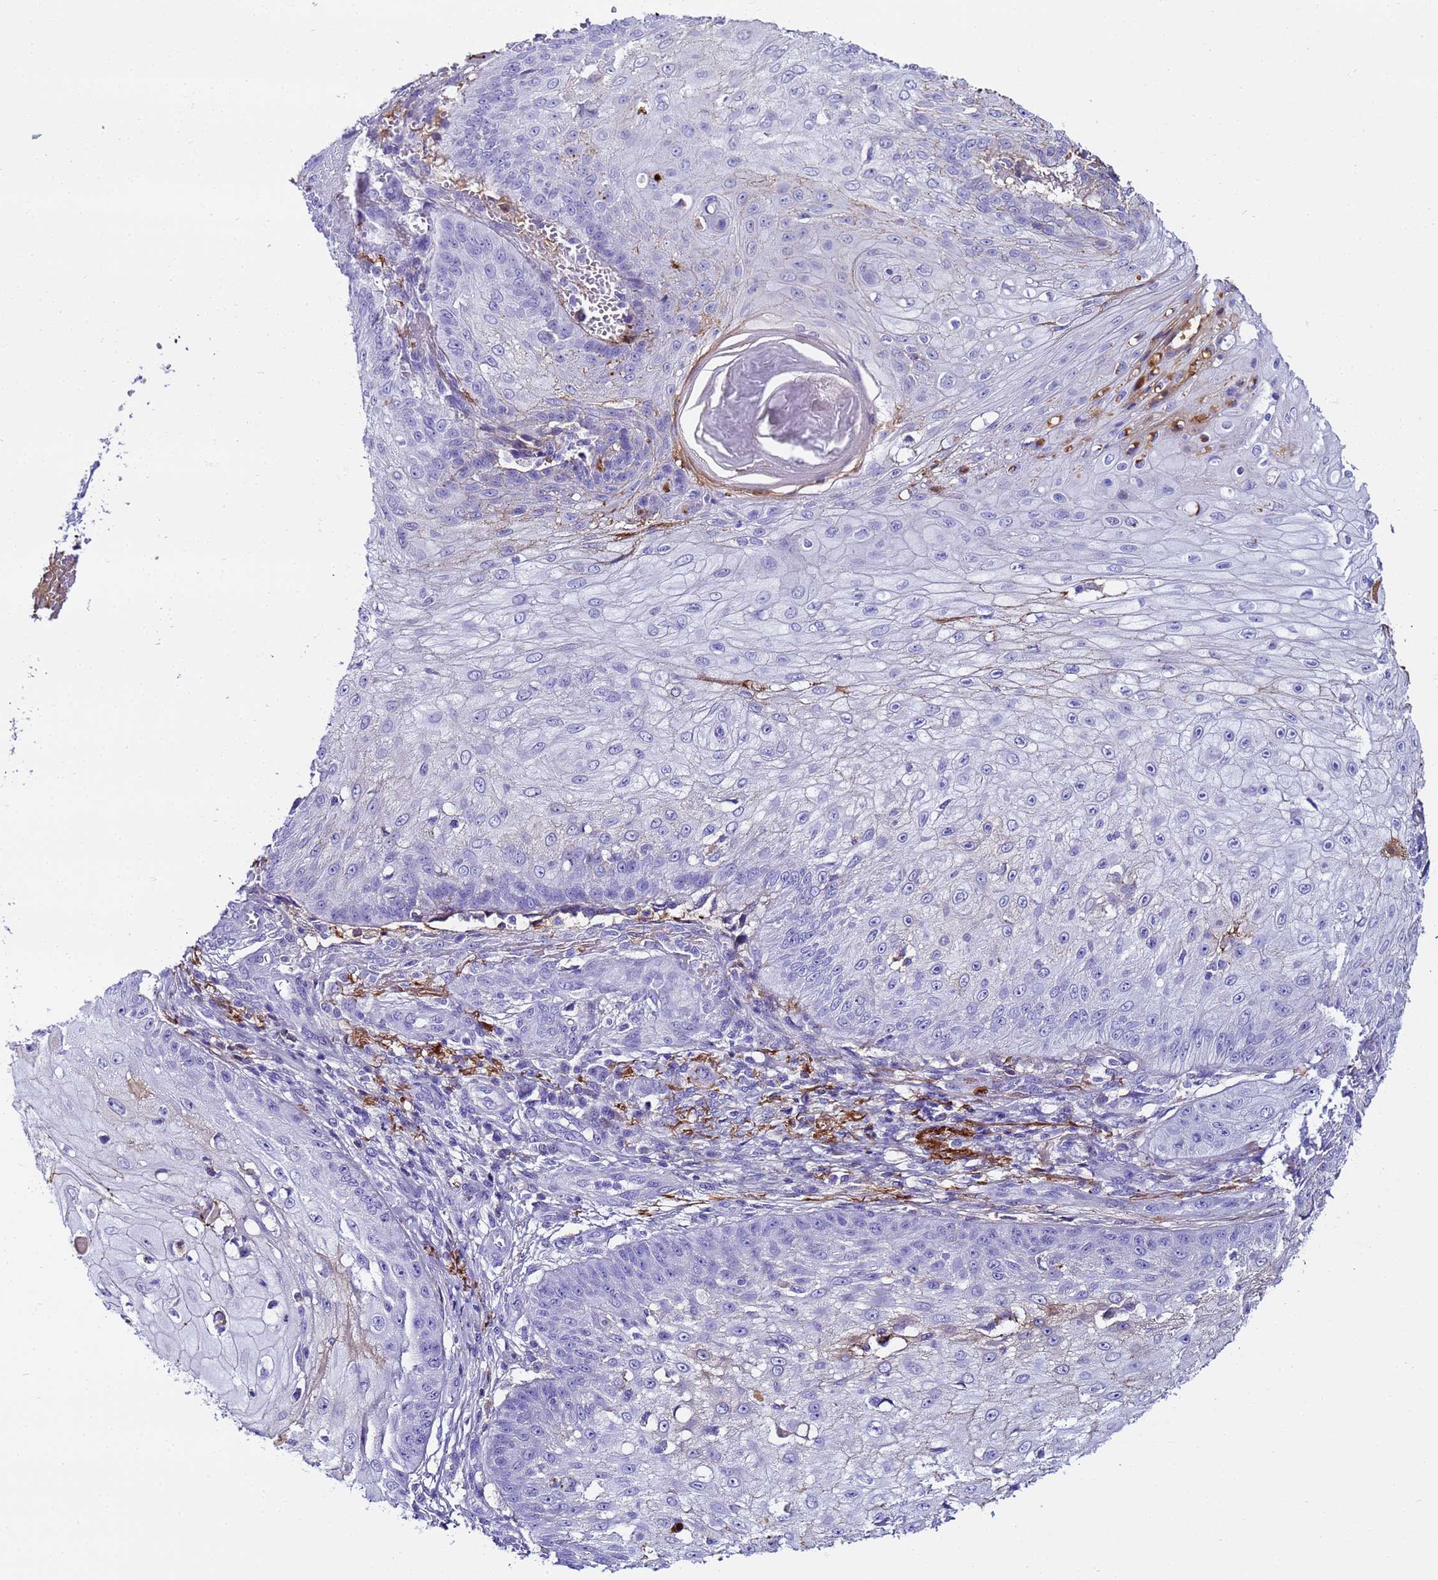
{"staining": {"intensity": "negative", "quantity": "none", "location": "none"}, "tissue": "skin cancer", "cell_type": "Tumor cells", "image_type": "cancer", "snomed": [{"axis": "morphology", "description": "Squamous cell carcinoma, NOS"}, {"axis": "topography", "description": "Skin"}], "caption": "Human skin cancer stained for a protein using immunohistochemistry (IHC) demonstrates no positivity in tumor cells.", "gene": "CFHR2", "patient": {"sex": "male", "age": 70}}